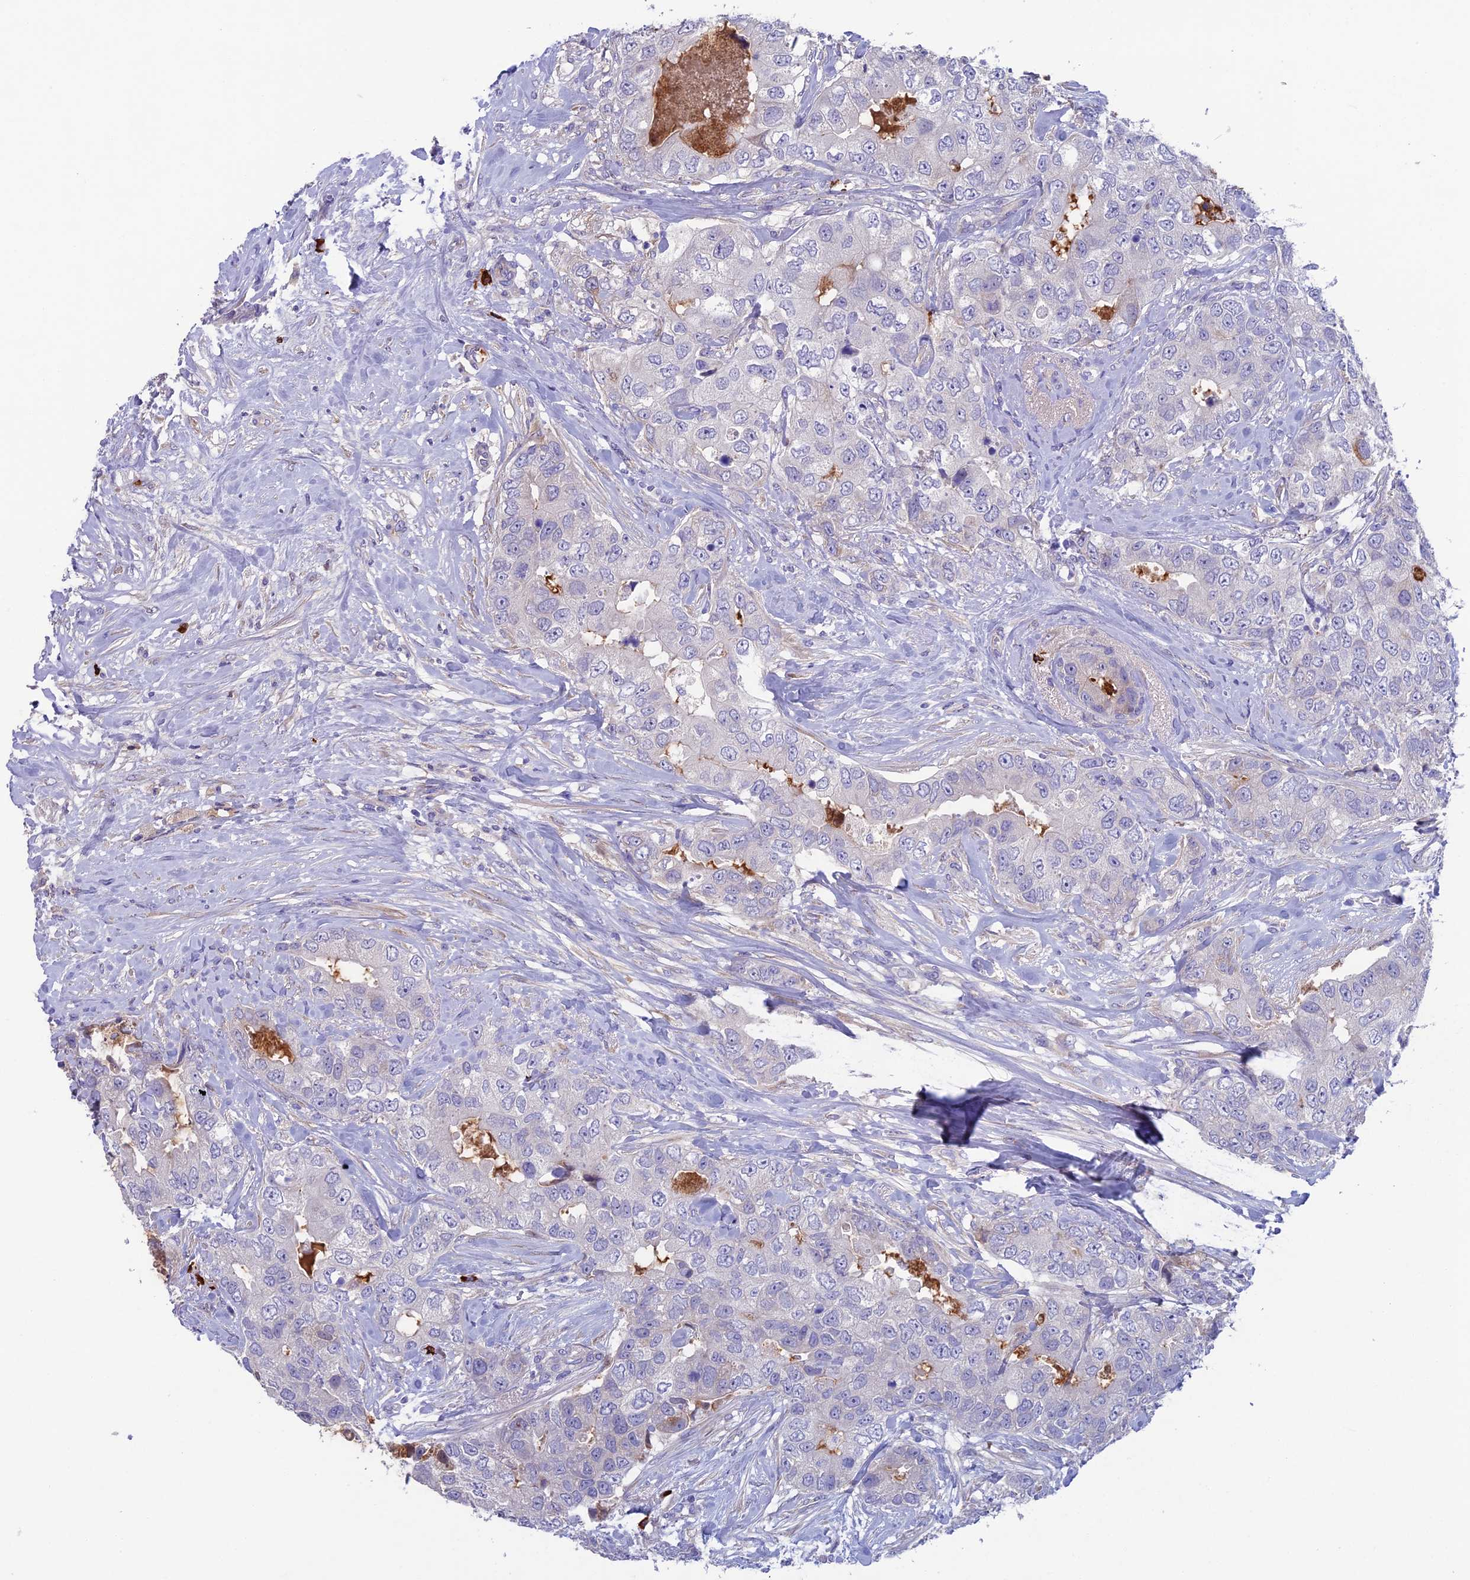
{"staining": {"intensity": "negative", "quantity": "none", "location": "none"}, "tissue": "breast cancer", "cell_type": "Tumor cells", "image_type": "cancer", "snomed": [{"axis": "morphology", "description": "Duct carcinoma"}, {"axis": "topography", "description": "Breast"}], "caption": "DAB (3,3'-diaminobenzidine) immunohistochemical staining of breast cancer reveals no significant staining in tumor cells.", "gene": "SNAP91", "patient": {"sex": "female", "age": 62}}